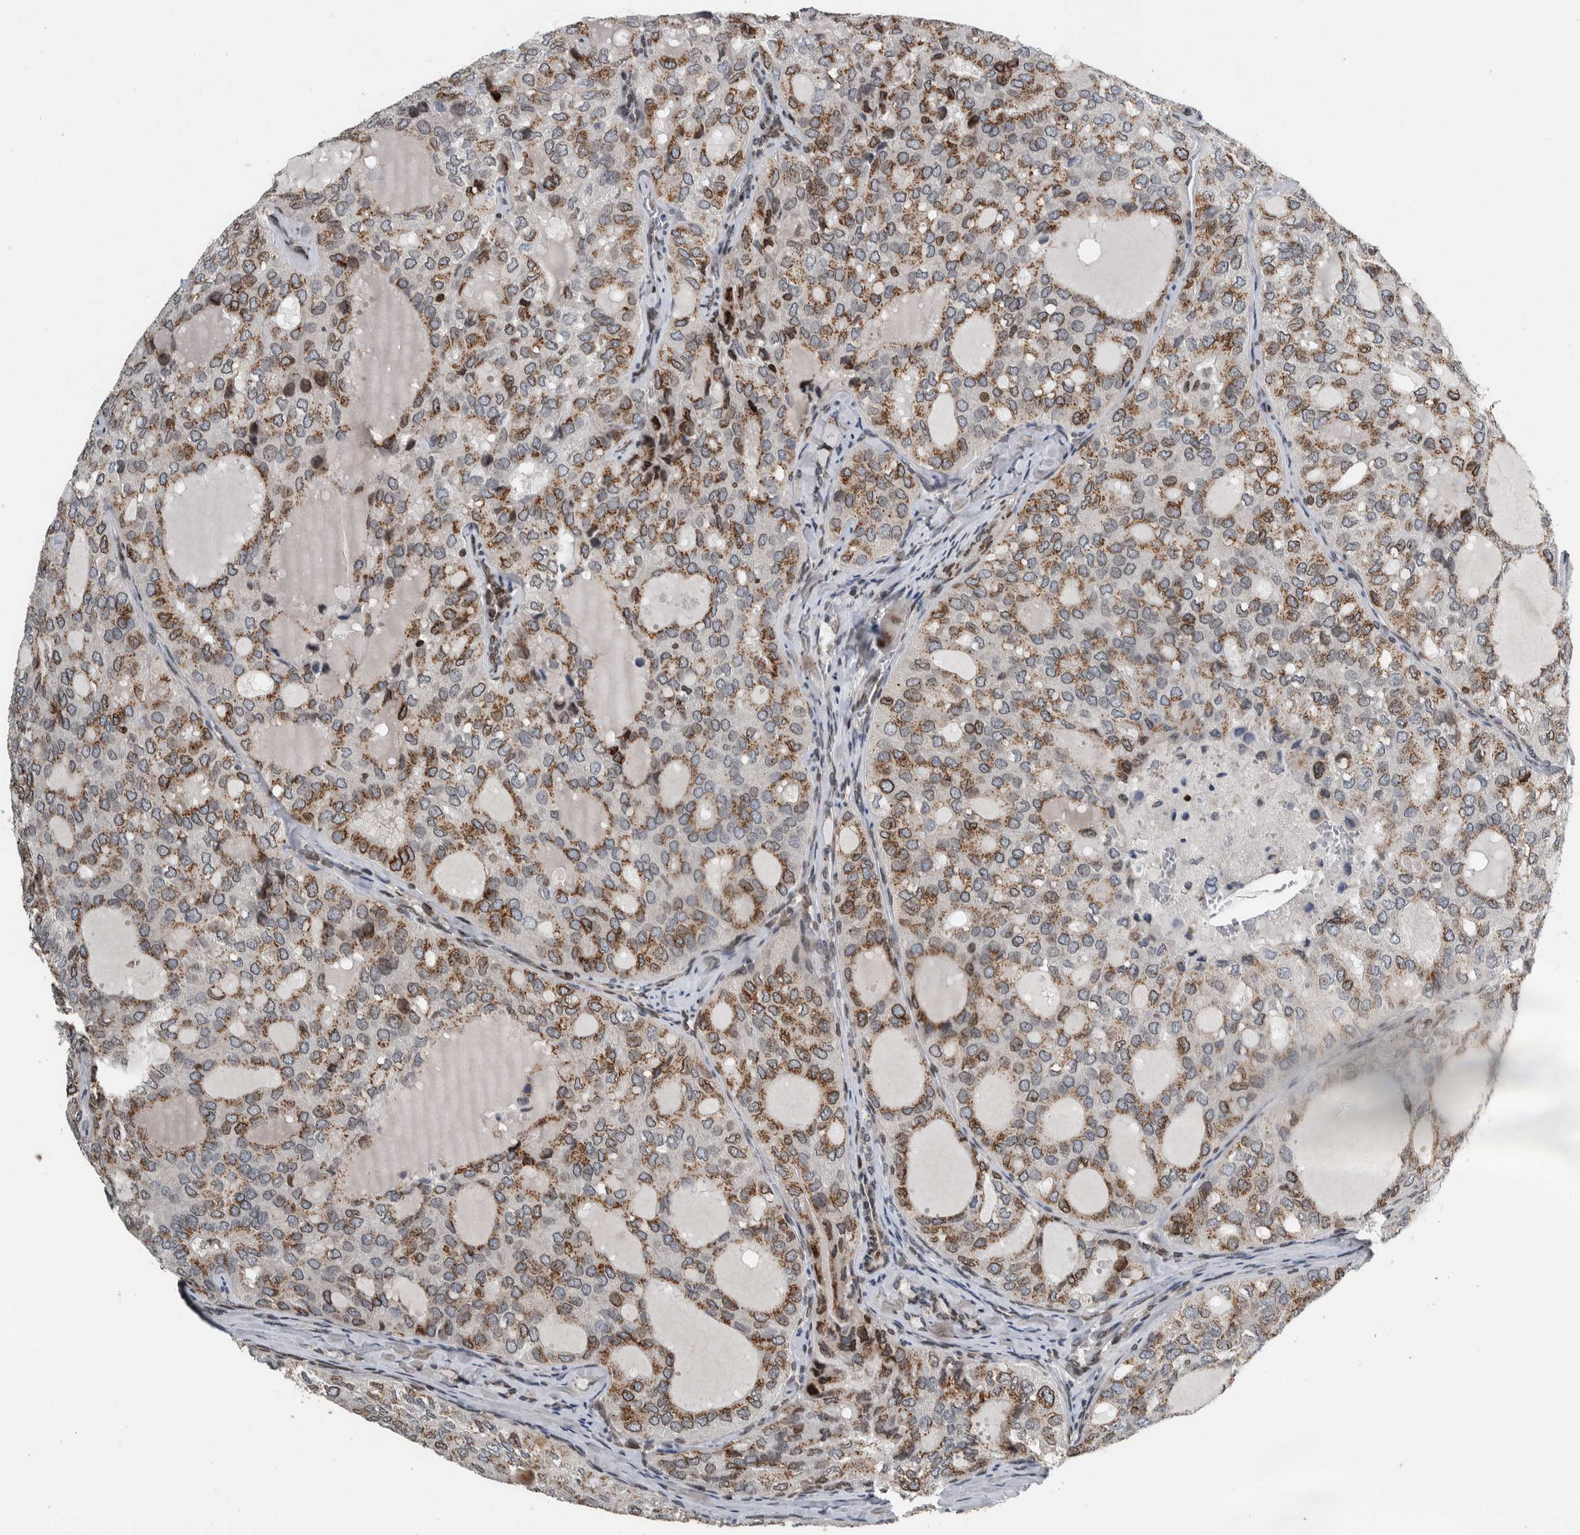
{"staining": {"intensity": "moderate", "quantity": "25%-75%", "location": "cytoplasmic/membranous,nuclear"}, "tissue": "thyroid cancer", "cell_type": "Tumor cells", "image_type": "cancer", "snomed": [{"axis": "morphology", "description": "Follicular adenoma carcinoma, NOS"}, {"axis": "topography", "description": "Thyroid gland"}], "caption": "The histopathology image displays immunohistochemical staining of thyroid cancer (follicular adenoma carcinoma). There is moderate cytoplasmic/membranous and nuclear staining is present in about 25%-75% of tumor cells. Nuclei are stained in blue.", "gene": "FAM135B", "patient": {"sex": "male", "age": 75}}